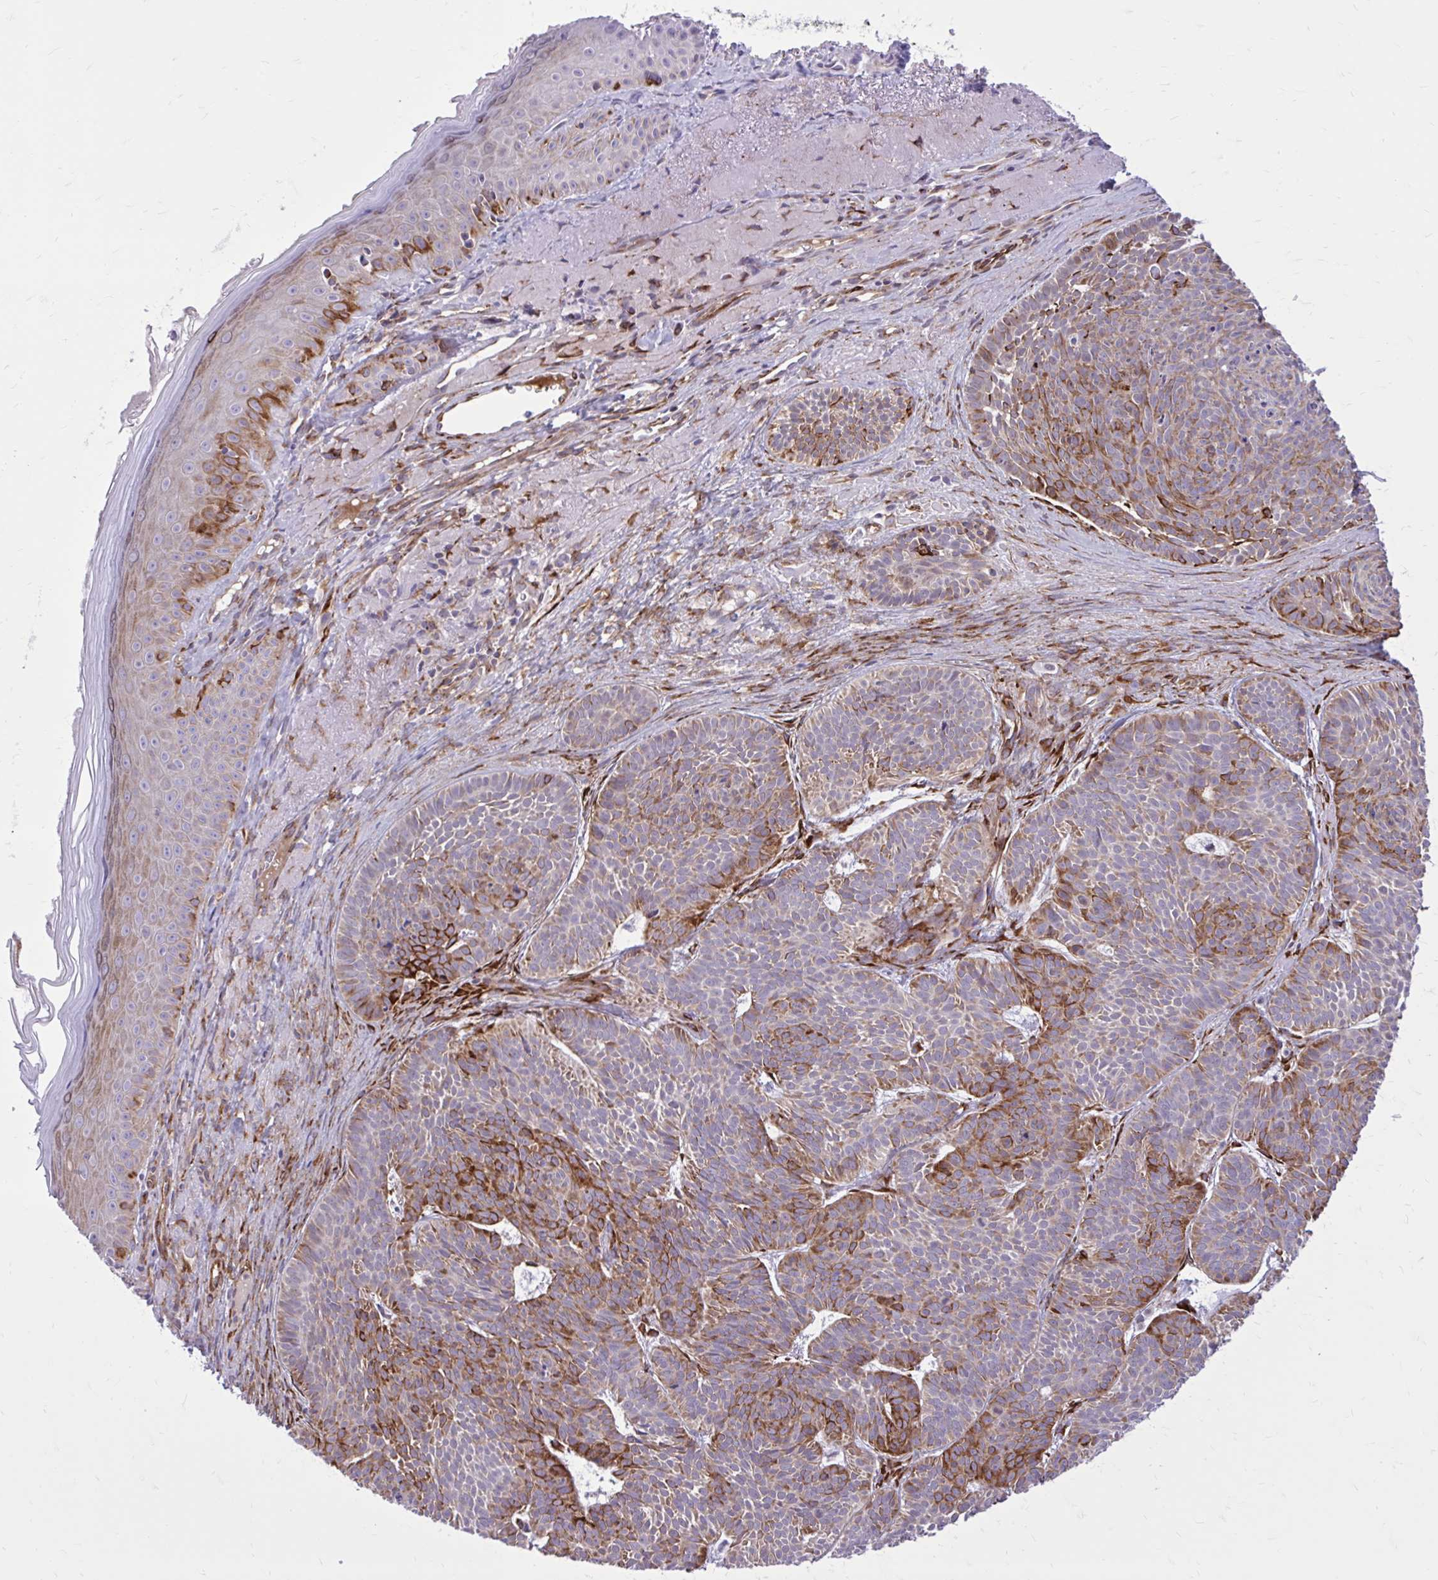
{"staining": {"intensity": "moderate", "quantity": "25%-75%", "location": "cytoplasmic/membranous"}, "tissue": "skin cancer", "cell_type": "Tumor cells", "image_type": "cancer", "snomed": [{"axis": "morphology", "description": "Basal cell carcinoma"}, {"axis": "topography", "description": "Skin"}], "caption": "Immunohistochemistry (IHC) histopathology image of human skin basal cell carcinoma stained for a protein (brown), which shows medium levels of moderate cytoplasmic/membranous staining in approximately 25%-75% of tumor cells.", "gene": "BEND5", "patient": {"sex": "male", "age": 81}}